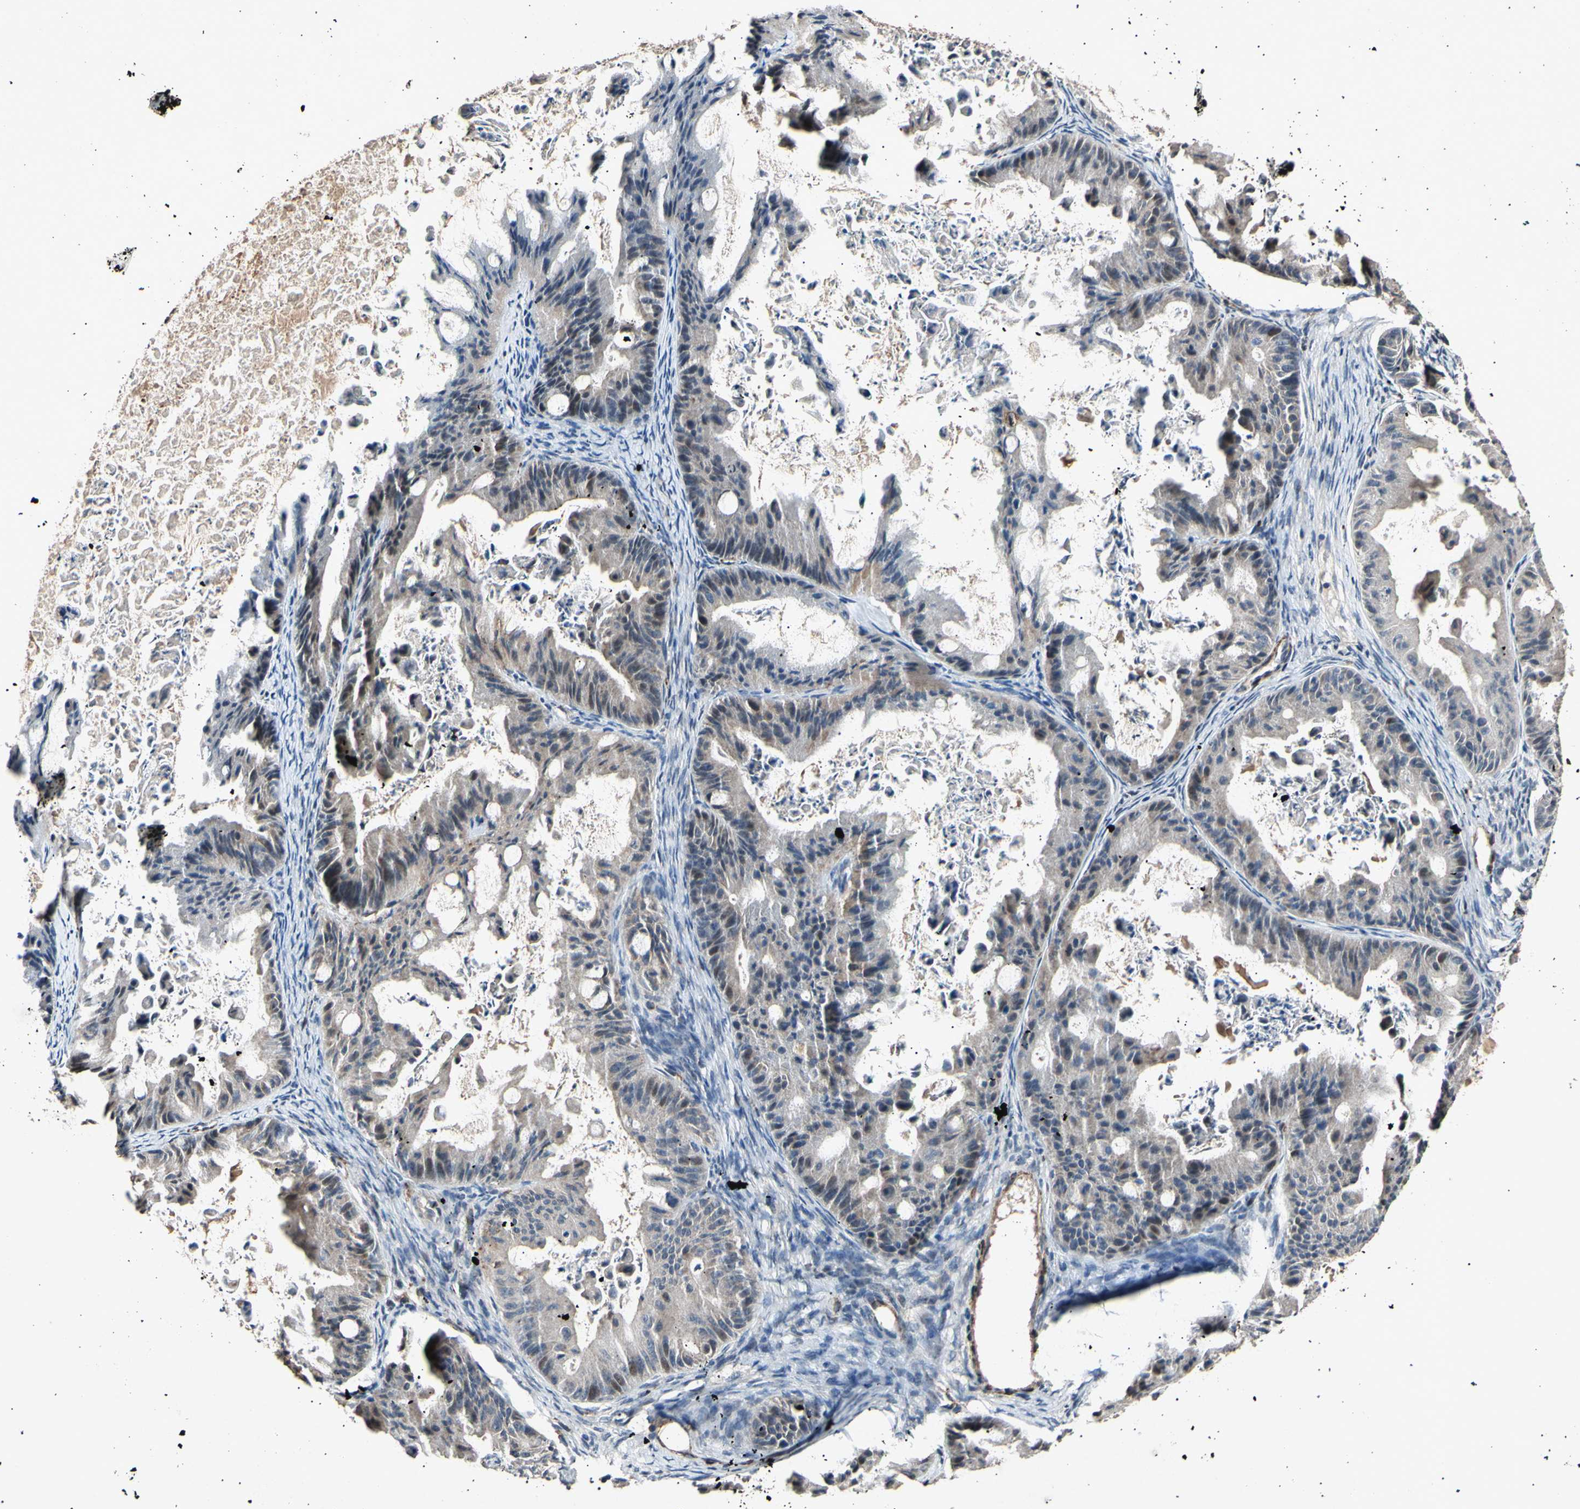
{"staining": {"intensity": "weak", "quantity": "<25%", "location": "cytoplasmic/membranous"}, "tissue": "ovarian cancer", "cell_type": "Tumor cells", "image_type": "cancer", "snomed": [{"axis": "morphology", "description": "Cystadenocarcinoma, mucinous, NOS"}, {"axis": "topography", "description": "Ovary"}], "caption": "The micrograph exhibits no staining of tumor cells in ovarian cancer.", "gene": "ADCY3", "patient": {"sex": "female", "age": 37}}